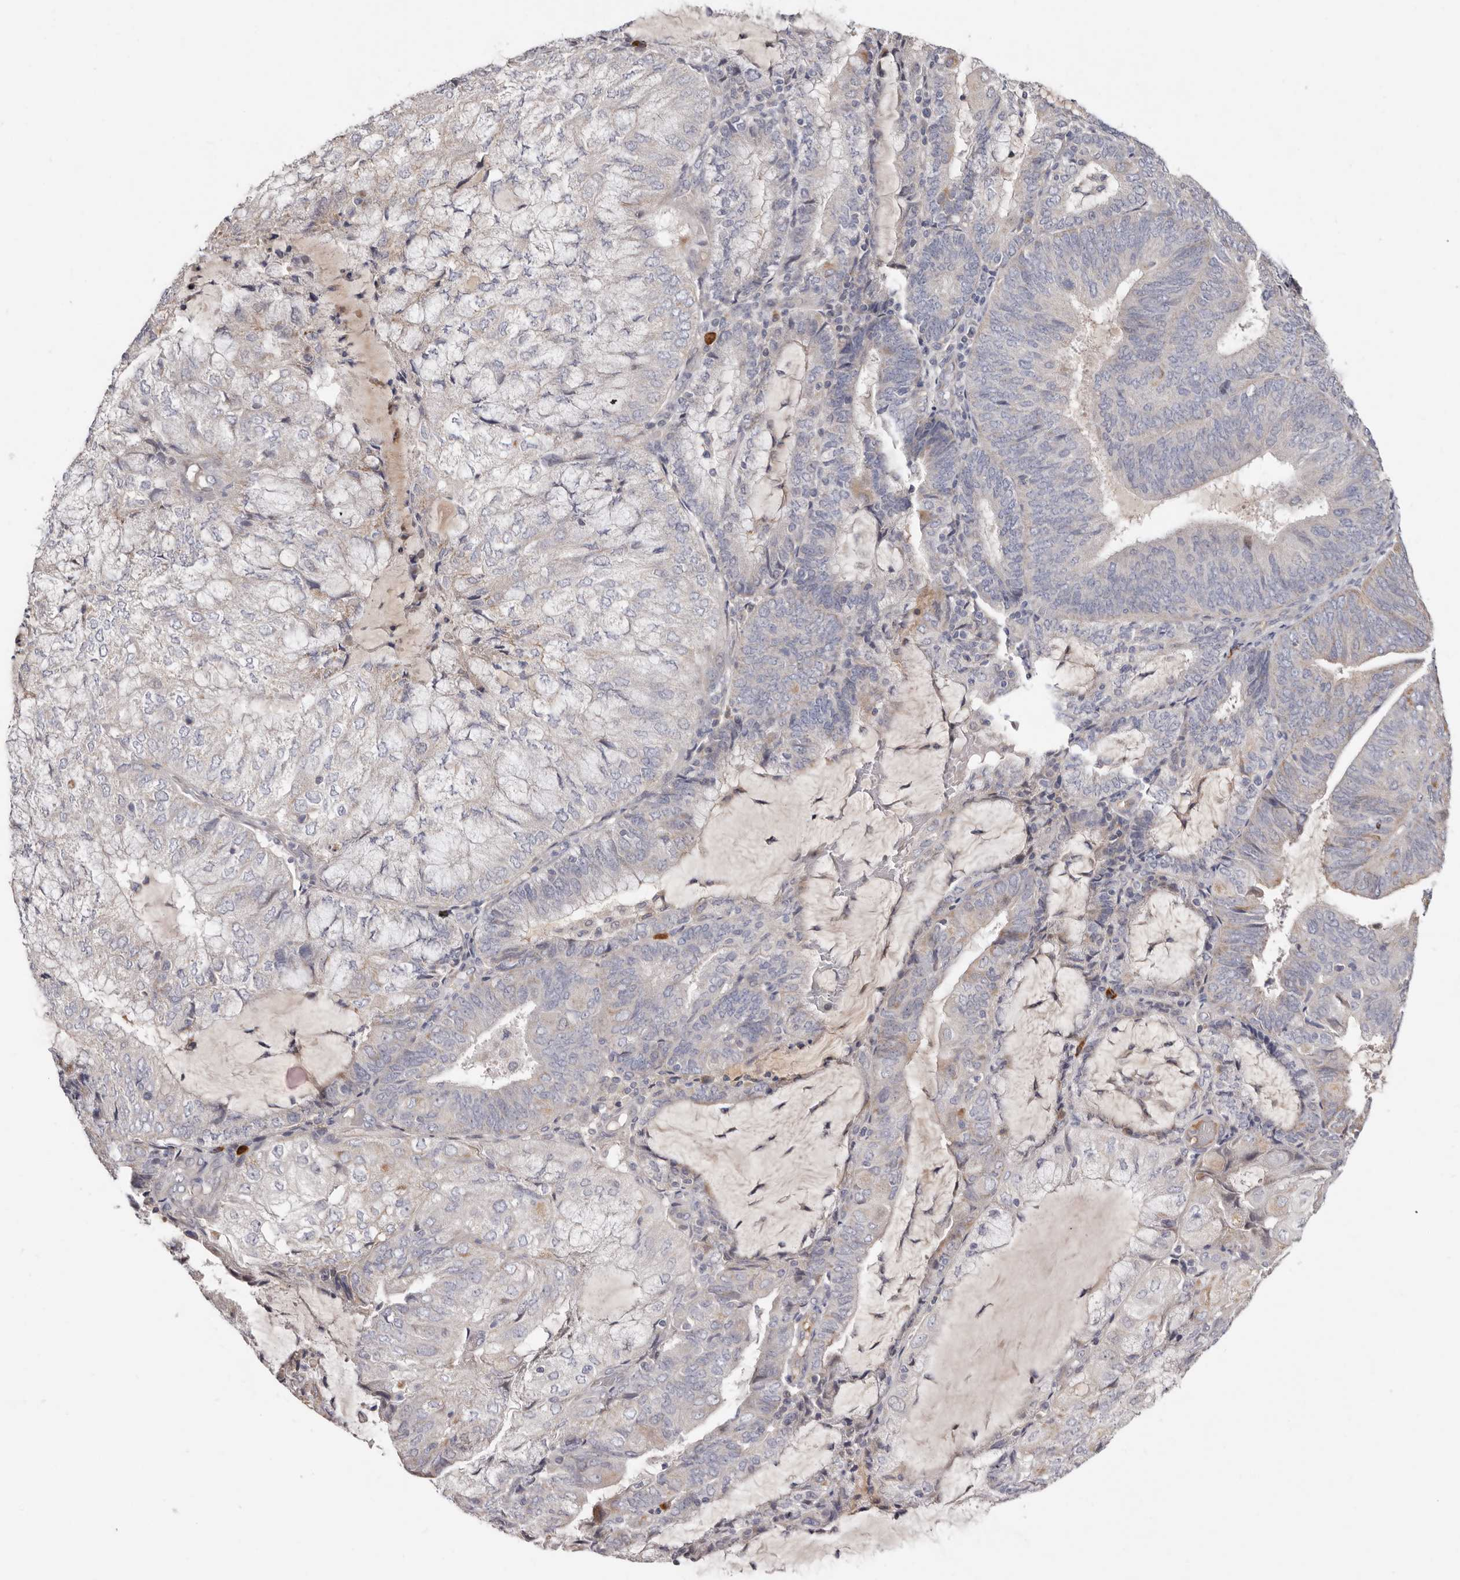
{"staining": {"intensity": "negative", "quantity": "none", "location": "none"}, "tissue": "endometrial cancer", "cell_type": "Tumor cells", "image_type": "cancer", "snomed": [{"axis": "morphology", "description": "Adenocarcinoma, NOS"}, {"axis": "topography", "description": "Endometrium"}], "caption": "Tumor cells are negative for brown protein staining in adenocarcinoma (endometrial).", "gene": "SPTA1", "patient": {"sex": "female", "age": 81}}